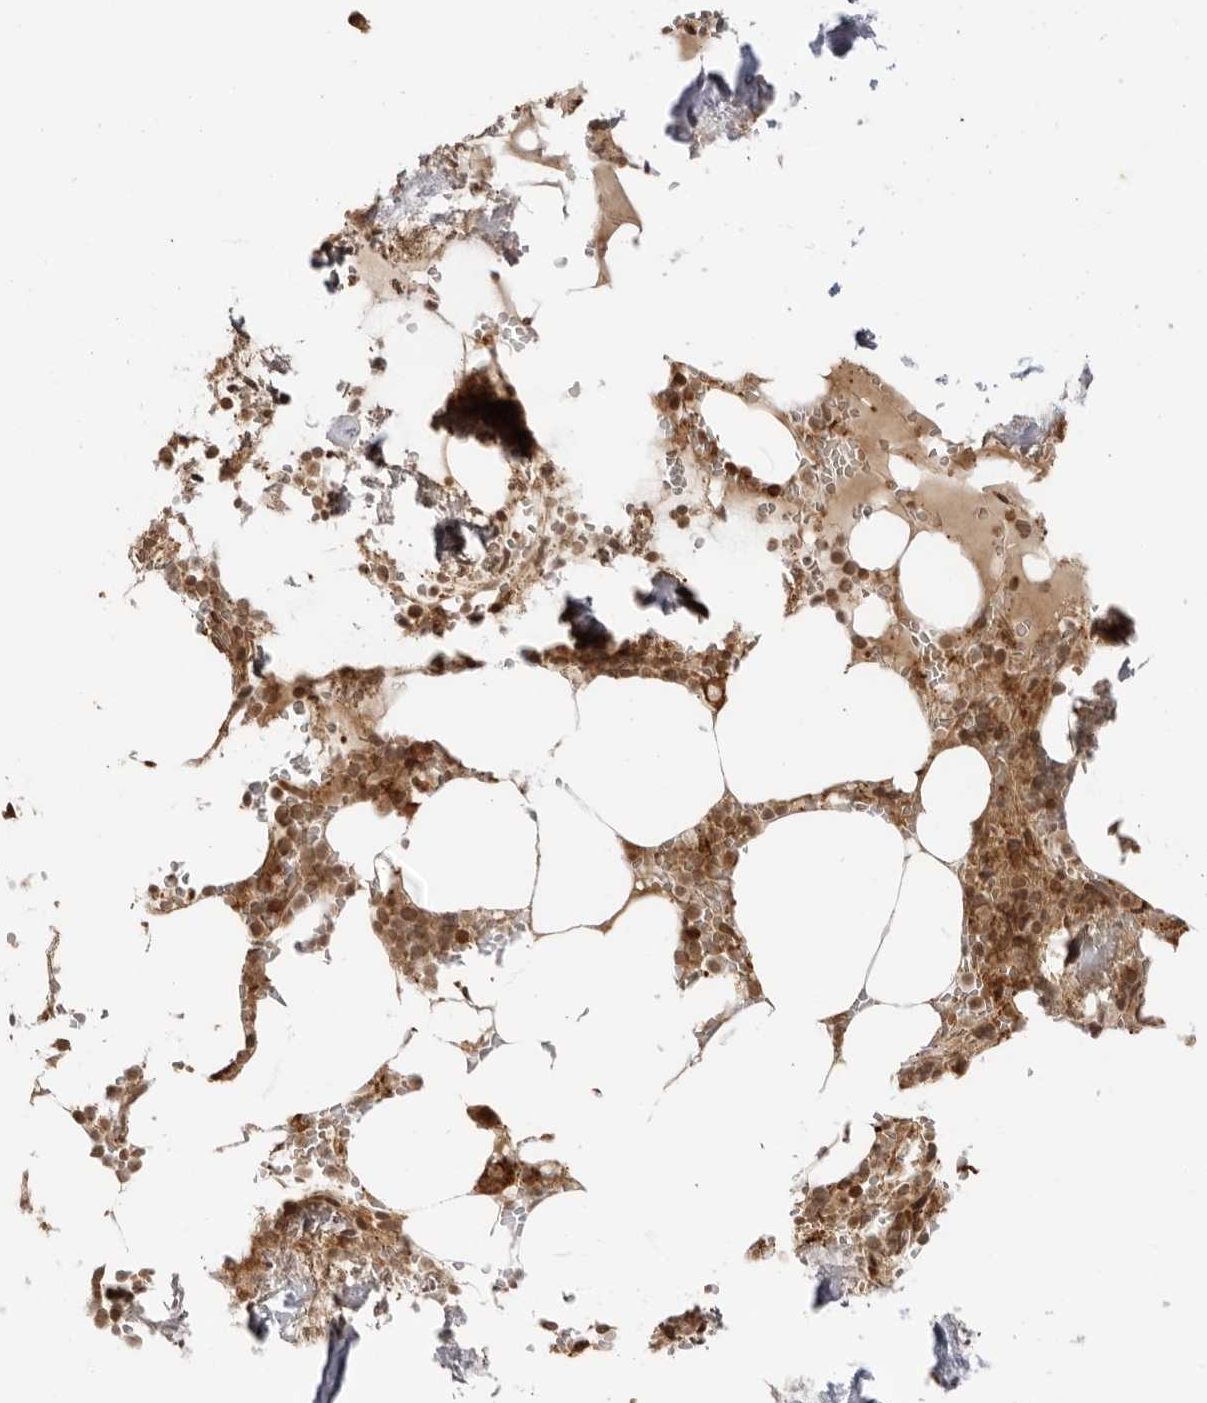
{"staining": {"intensity": "strong", "quantity": "25%-75%", "location": "cytoplasmic/membranous,nuclear"}, "tissue": "bone marrow", "cell_type": "Hematopoietic cells", "image_type": "normal", "snomed": [{"axis": "morphology", "description": "Normal tissue, NOS"}, {"axis": "topography", "description": "Bone marrow"}], "caption": "An immunohistochemistry (IHC) image of normal tissue is shown. Protein staining in brown shows strong cytoplasmic/membranous,nuclear positivity in bone marrow within hematopoietic cells. Nuclei are stained in blue.", "gene": "IKBKE", "patient": {"sex": "male", "age": 70}}